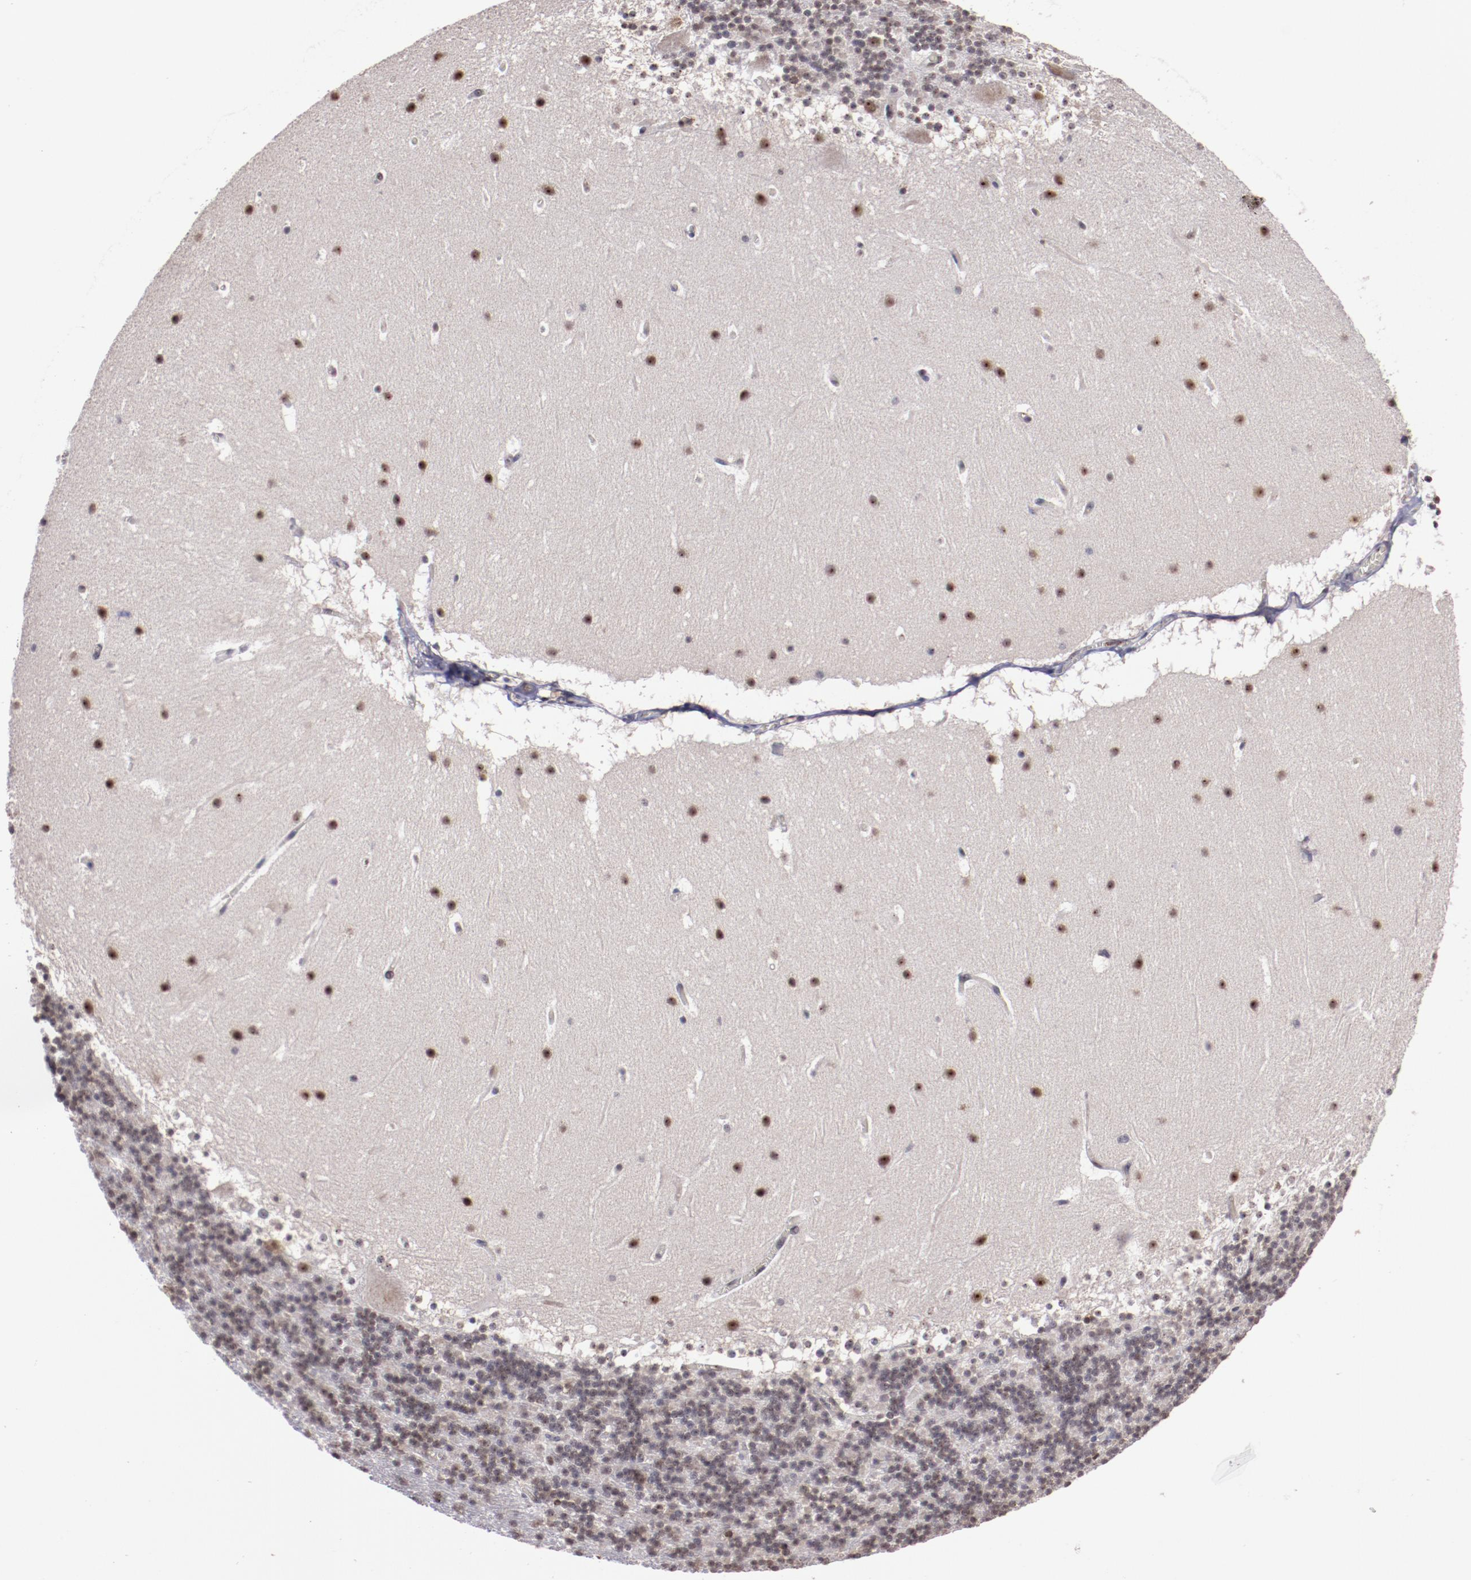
{"staining": {"intensity": "moderate", "quantity": "25%-75%", "location": "nuclear"}, "tissue": "cerebellum", "cell_type": "Cells in granular layer", "image_type": "normal", "snomed": [{"axis": "morphology", "description": "Normal tissue, NOS"}, {"axis": "topography", "description": "Cerebellum"}], "caption": "Immunohistochemical staining of unremarkable human cerebellum demonstrates medium levels of moderate nuclear staining in approximately 25%-75% of cells in granular layer. (DAB (3,3'-diaminobenzidine) = brown stain, brightfield microscopy at high magnification).", "gene": "DDX24", "patient": {"sex": "male", "age": 45}}